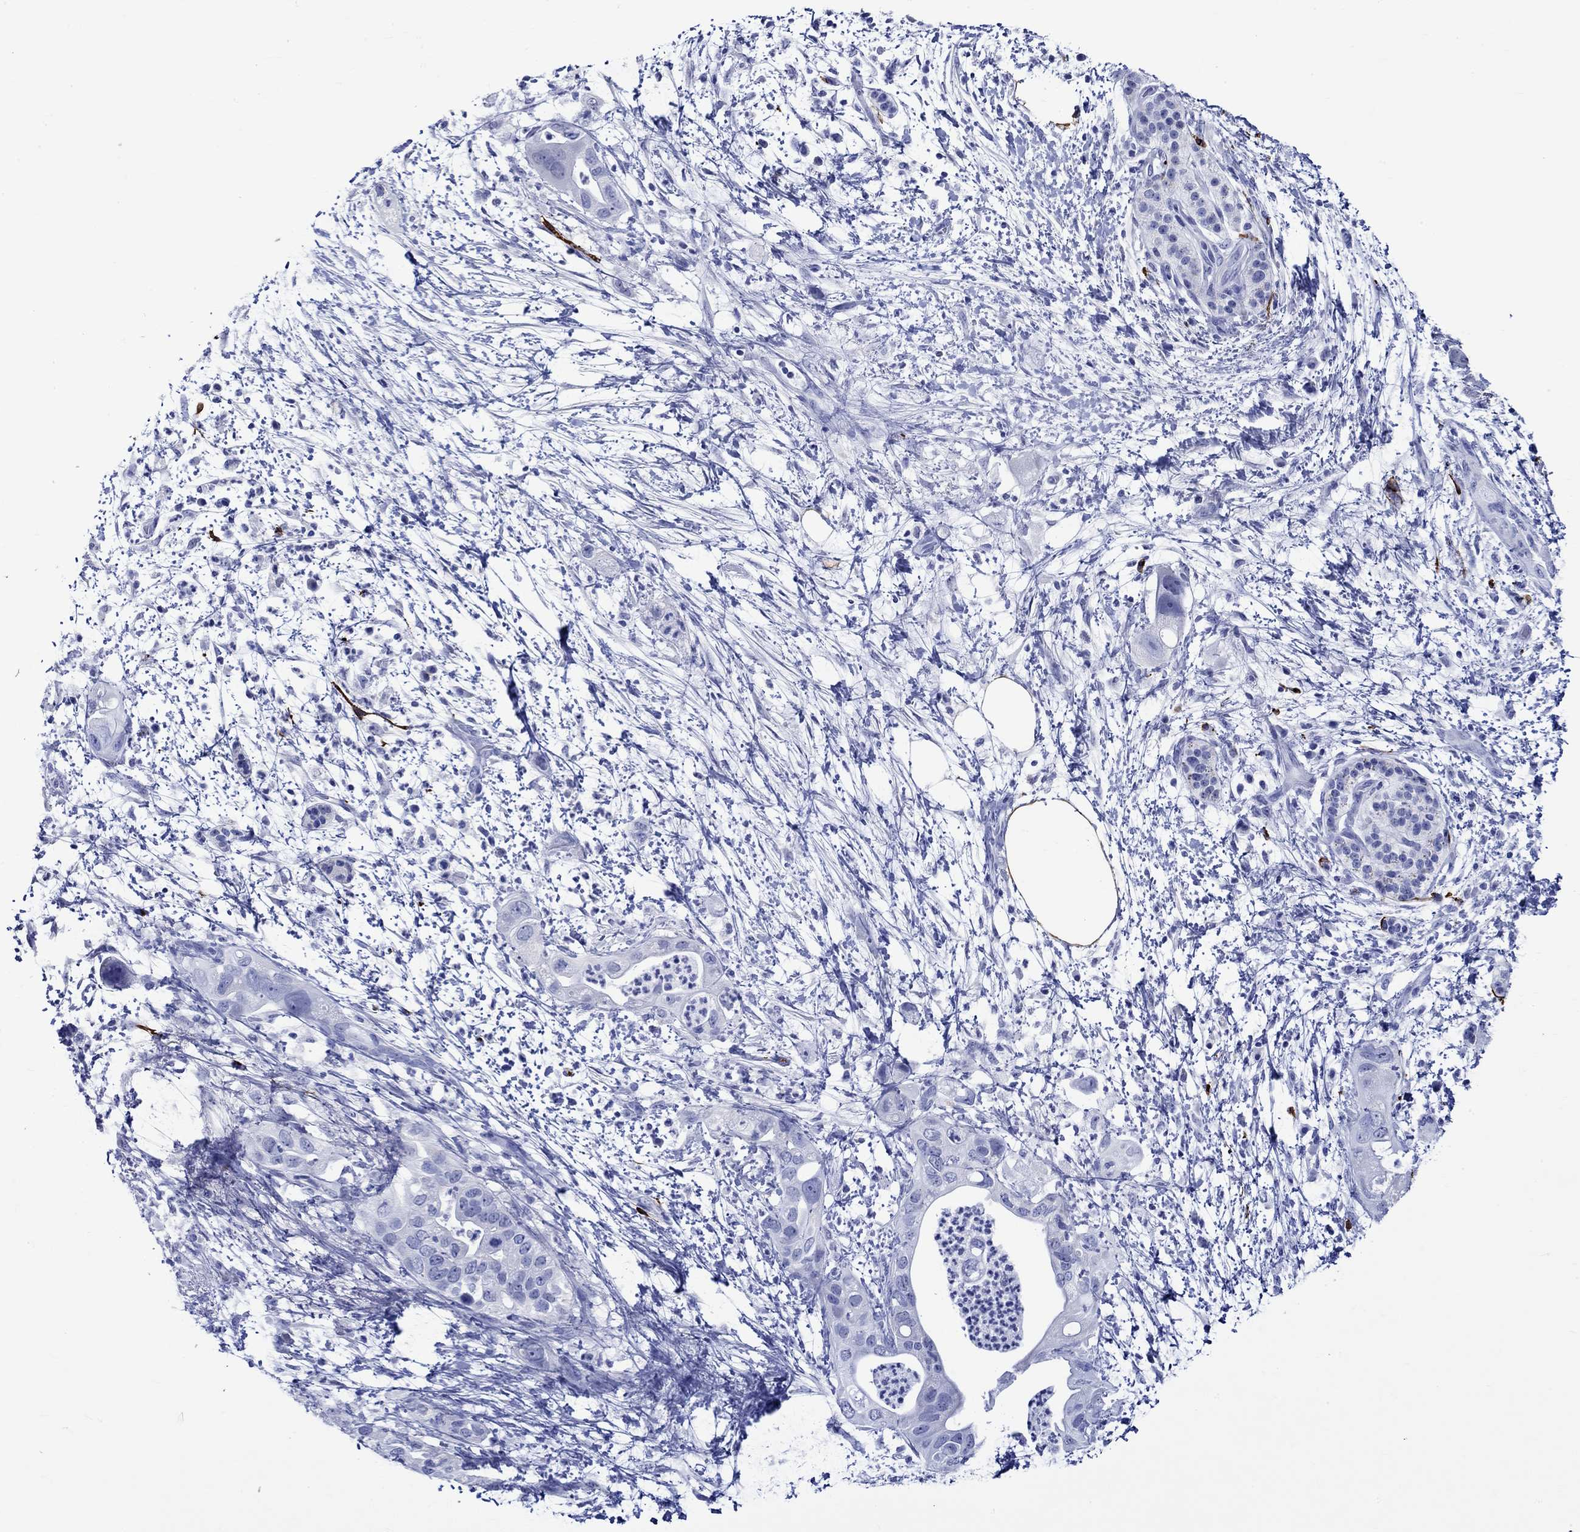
{"staining": {"intensity": "negative", "quantity": "none", "location": "none"}, "tissue": "pancreatic cancer", "cell_type": "Tumor cells", "image_type": "cancer", "snomed": [{"axis": "morphology", "description": "Adenocarcinoma, NOS"}, {"axis": "topography", "description": "Pancreas"}], "caption": "A micrograph of human pancreatic adenocarcinoma is negative for staining in tumor cells.", "gene": "CRYAB", "patient": {"sex": "female", "age": 72}}